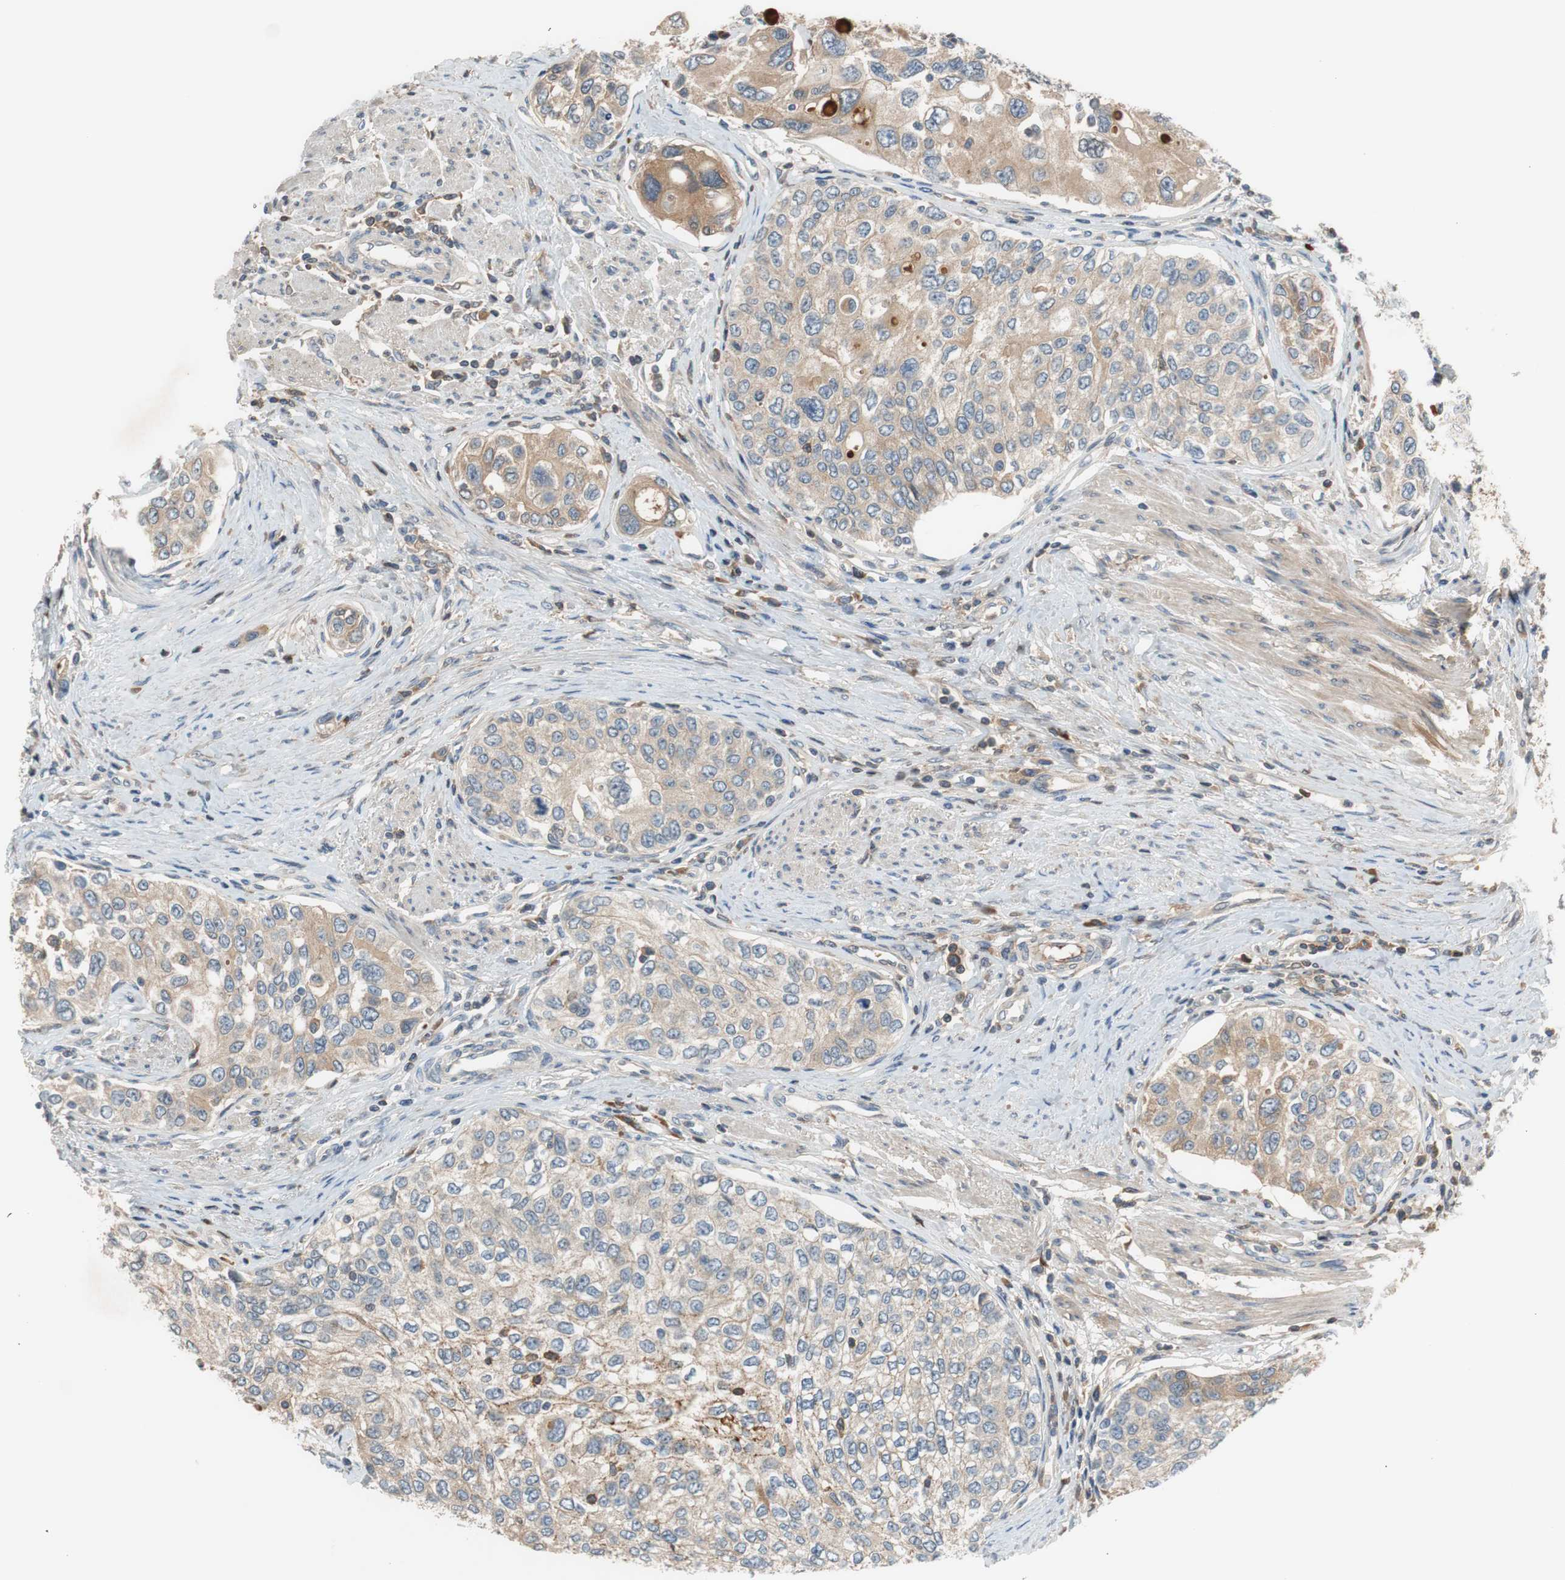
{"staining": {"intensity": "weak", "quantity": ">75%", "location": "cytoplasmic/membranous"}, "tissue": "urothelial cancer", "cell_type": "Tumor cells", "image_type": "cancer", "snomed": [{"axis": "morphology", "description": "Urothelial carcinoma, High grade"}, {"axis": "topography", "description": "Urinary bladder"}], "caption": "Immunohistochemical staining of human high-grade urothelial carcinoma shows weak cytoplasmic/membranous protein expression in approximately >75% of tumor cells. Using DAB (3,3'-diaminobenzidine) (brown) and hematoxylin (blue) stains, captured at high magnification using brightfield microscopy.", "gene": "C4A", "patient": {"sex": "female", "age": 56}}